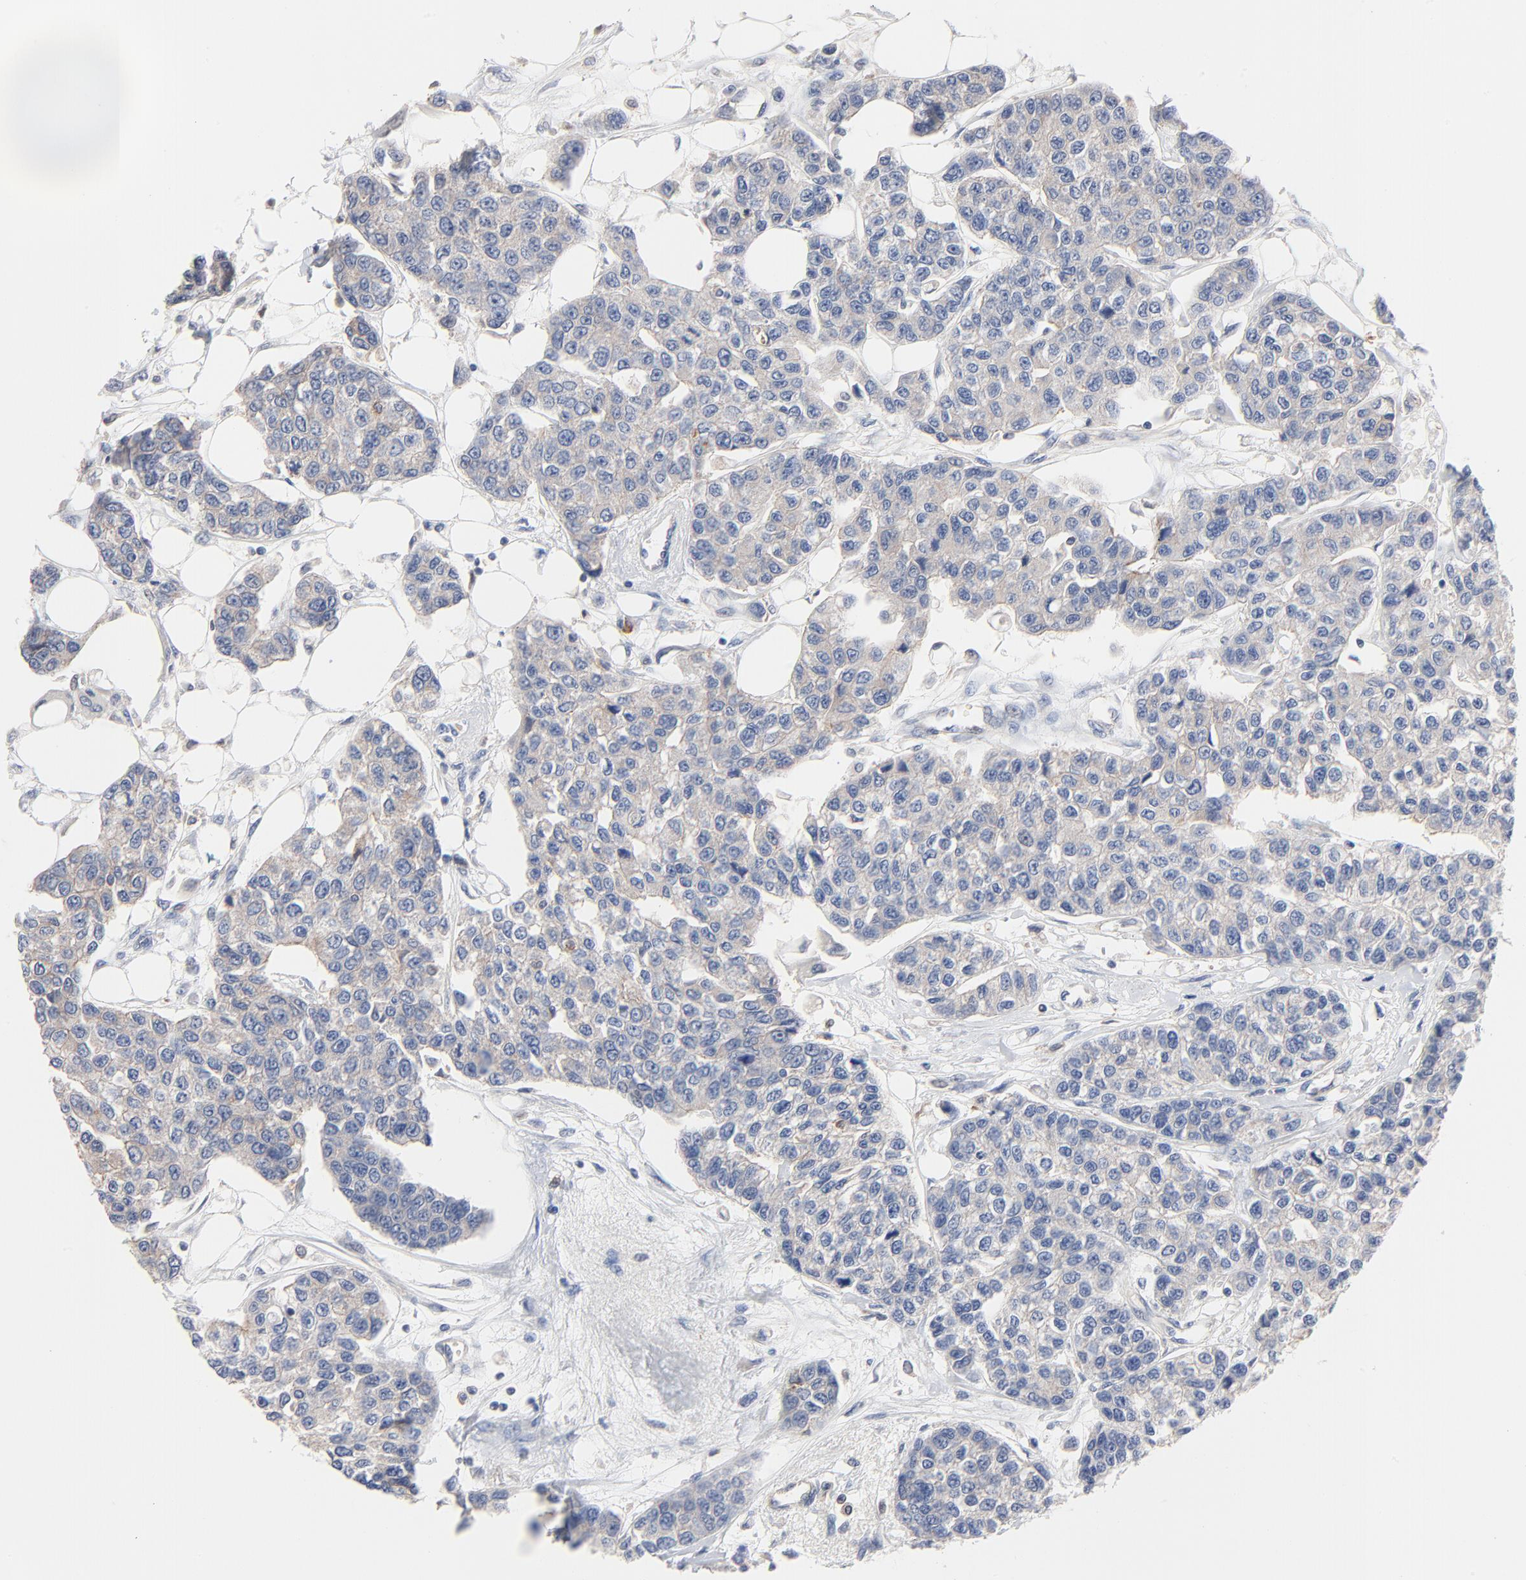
{"staining": {"intensity": "negative", "quantity": "none", "location": "none"}, "tissue": "breast cancer", "cell_type": "Tumor cells", "image_type": "cancer", "snomed": [{"axis": "morphology", "description": "Duct carcinoma"}, {"axis": "topography", "description": "Breast"}], "caption": "Immunohistochemistry micrograph of breast cancer (infiltrating ductal carcinoma) stained for a protein (brown), which displays no positivity in tumor cells.", "gene": "ARHGEF6", "patient": {"sex": "female", "age": 51}}